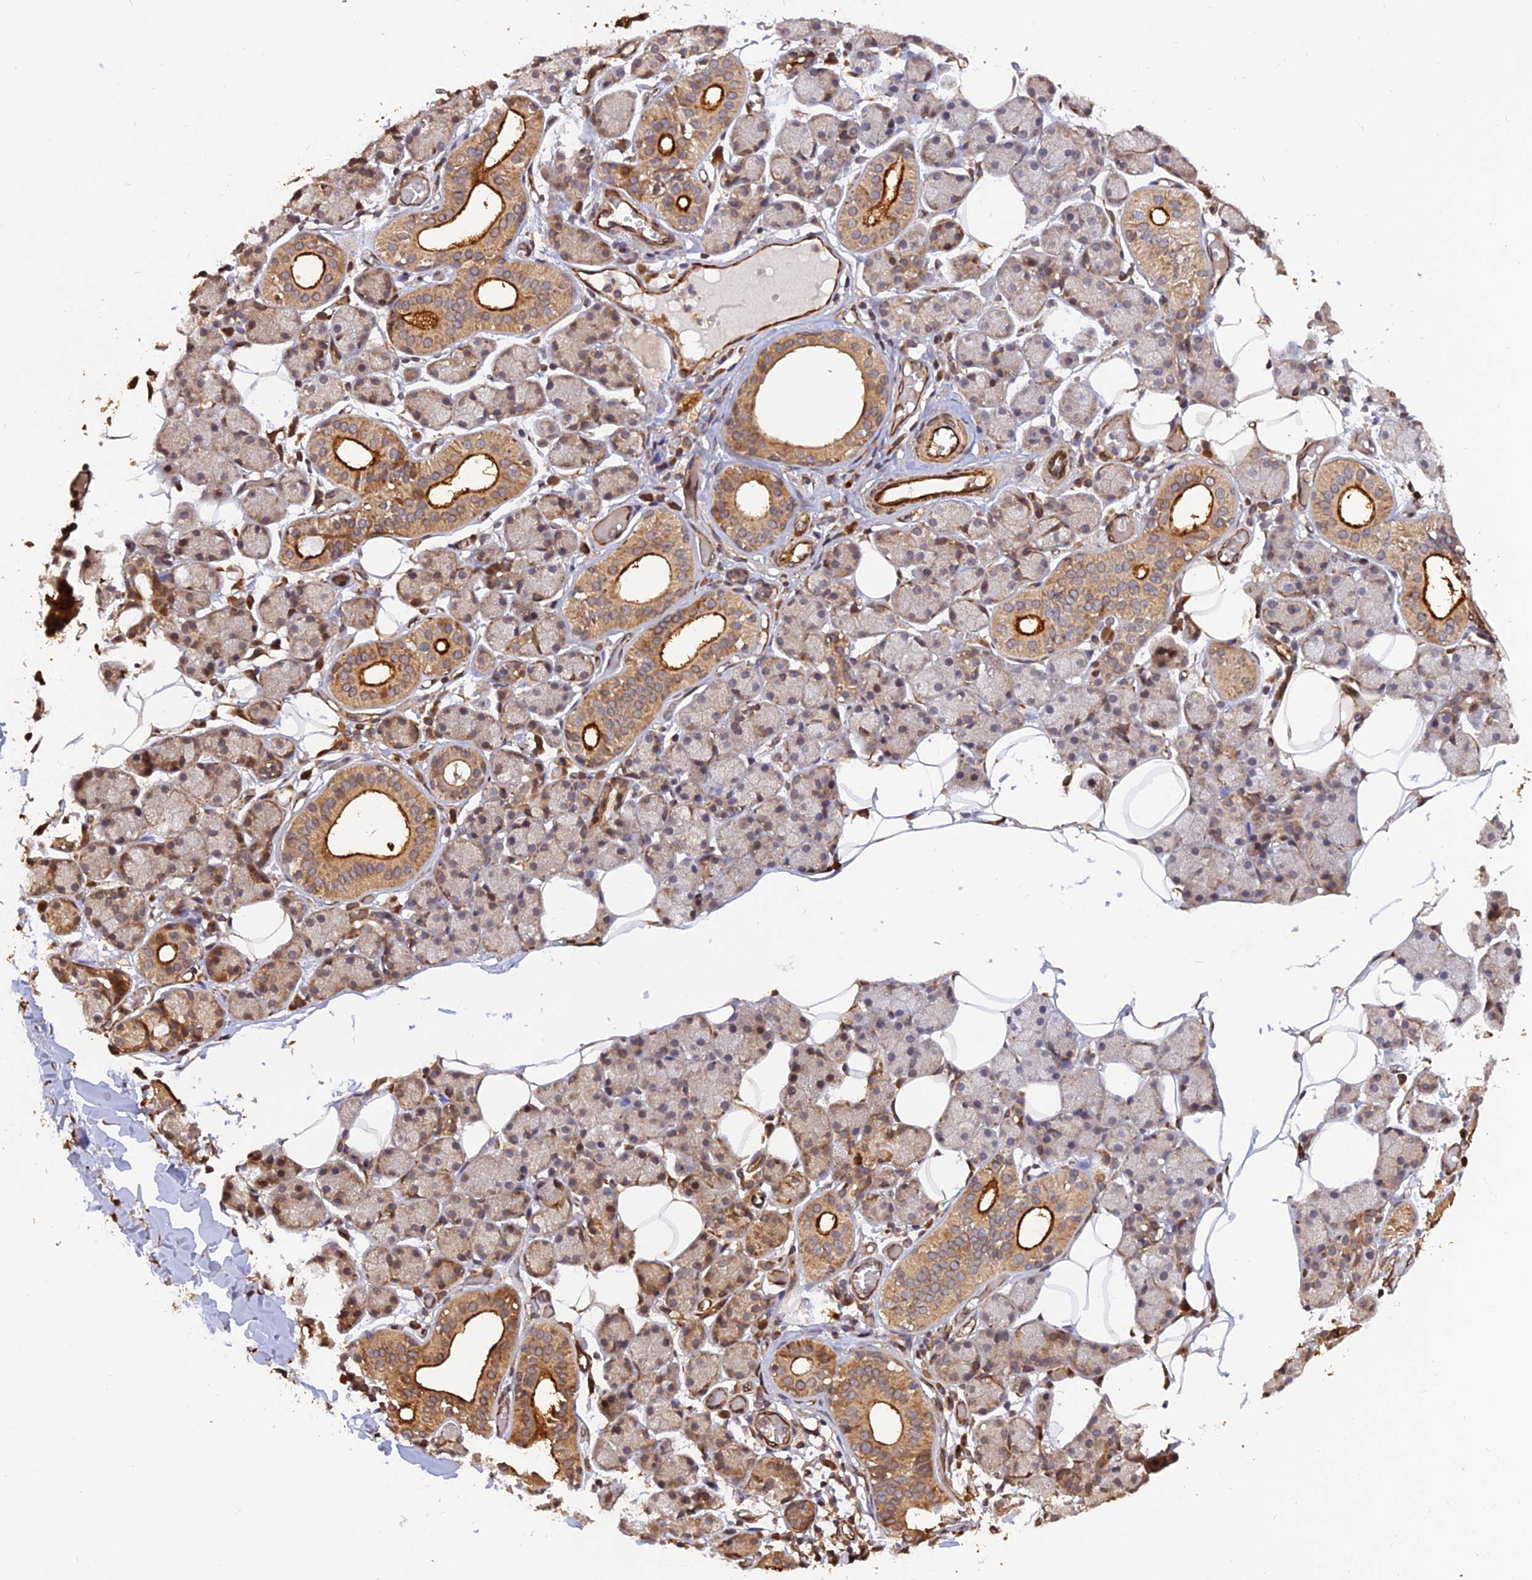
{"staining": {"intensity": "strong", "quantity": "25%-75%", "location": "cytoplasmic/membranous"}, "tissue": "salivary gland", "cell_type": "Glandular cells", "image_type": "normal", "snomed": [{"axis": "morphology", "description": "Normal tissue, NOS"}, {"axis": "topography", "description": "Salivary gland"}], "caption": "Immunohistochemistry (IHC) photomicrograph of normal salivary gland stained for a protein (brown), which displays high levels of strong cytoplasmic/membranous positivity in about 25%-75% of glandular cells.", "gene": "CREBL2", "patient": {"sex": "female", "age": 33}}